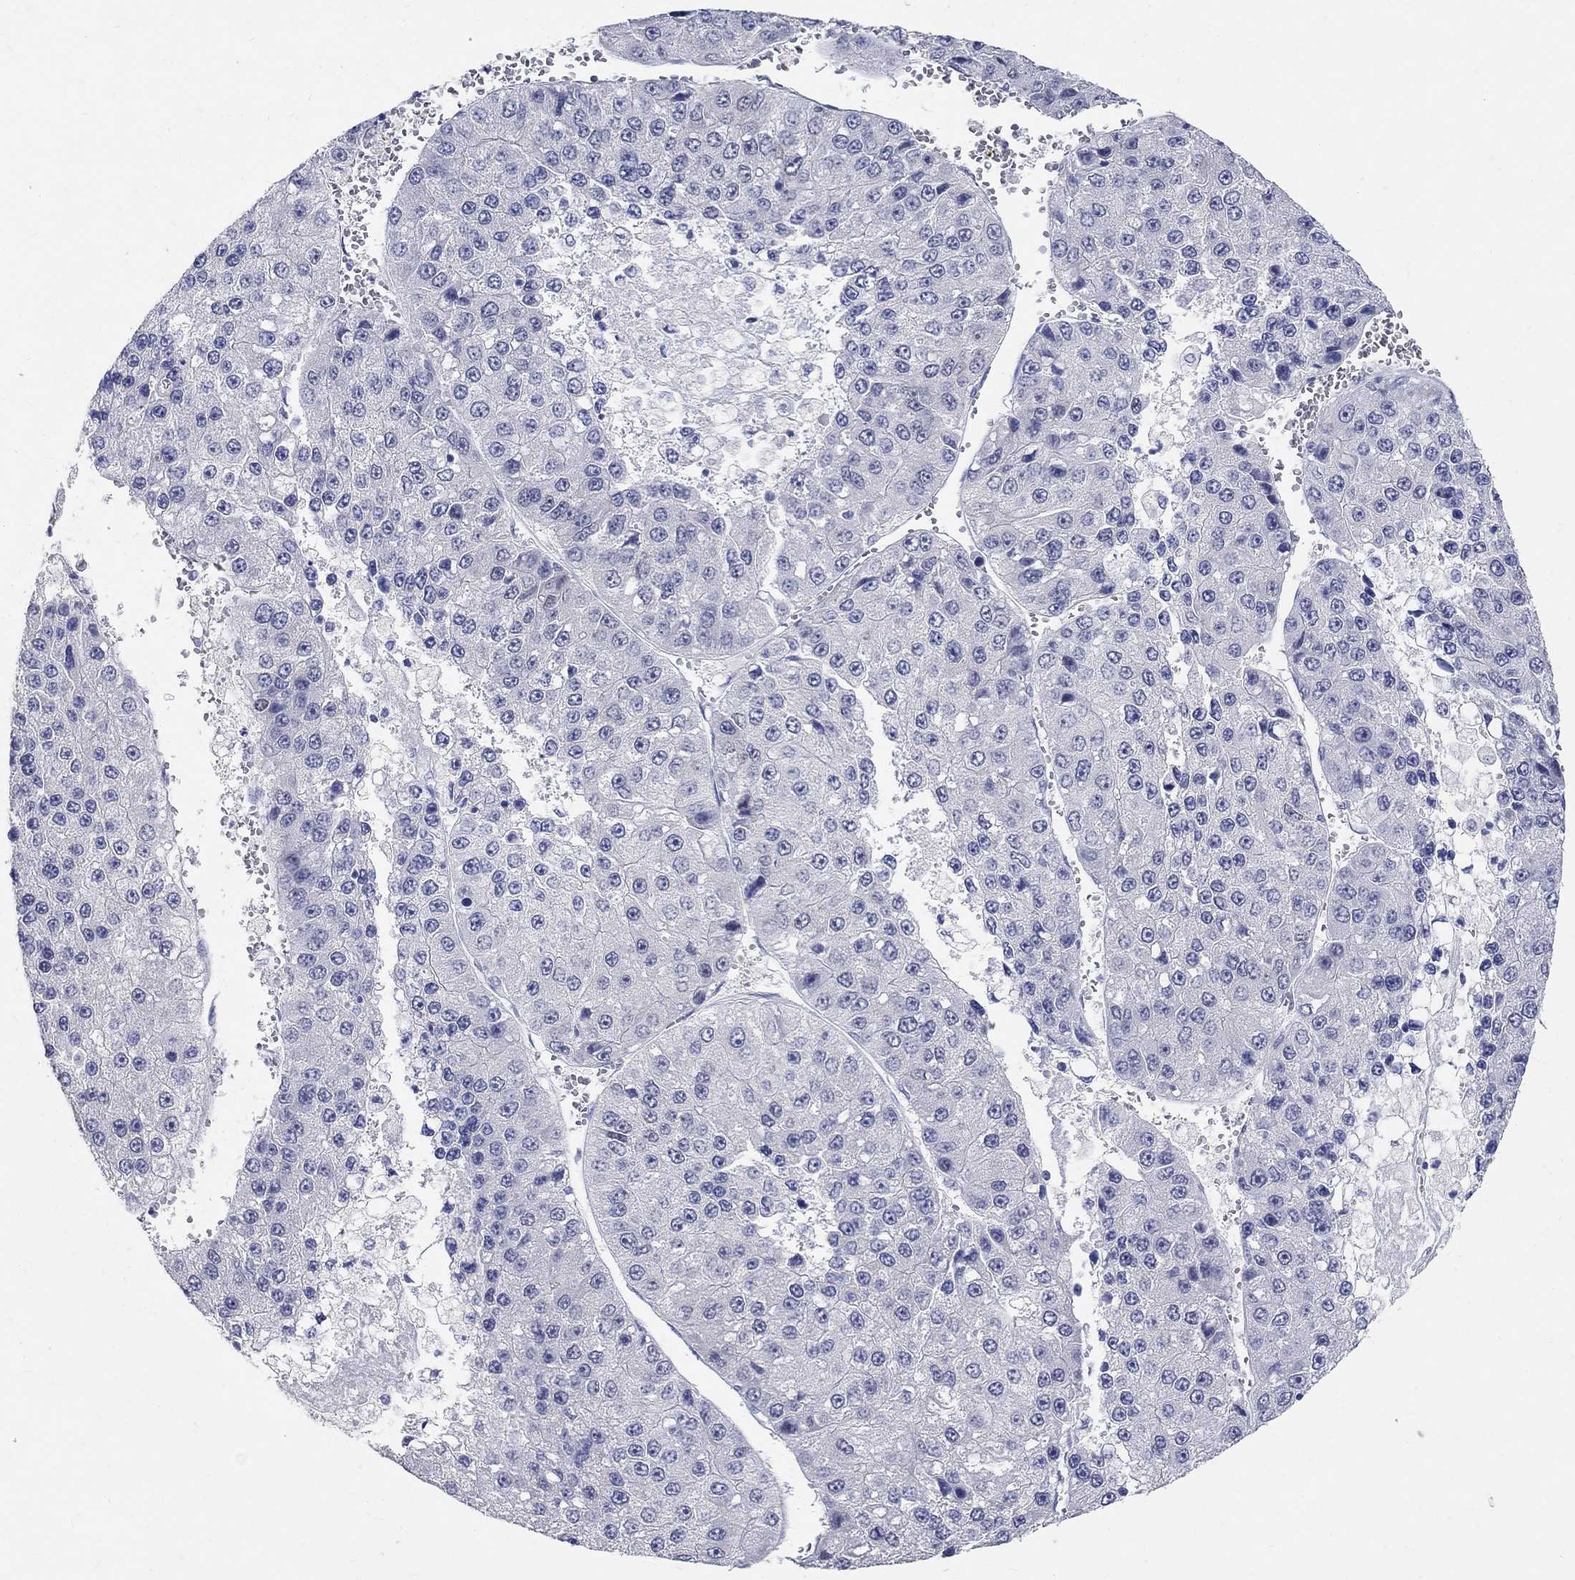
{"staining": {"intensity": "negative", "quantity": "none", "location": "none"}, "tissue": "liver cancer", "cell_type": "Tumor cells", "image_type": "cancer", "snomed": [{"axis": "morphology", "description": "Carcinoma, Hepatocellular, NOS"}, {"axis": "topography", "description": "Liver"}], "caption": "Liver cancer stained for a protein using immunohistochemistry shows no expression tumor cells.", "gene": "SOX2", "patient": {"sex": "female", "age": 73}}